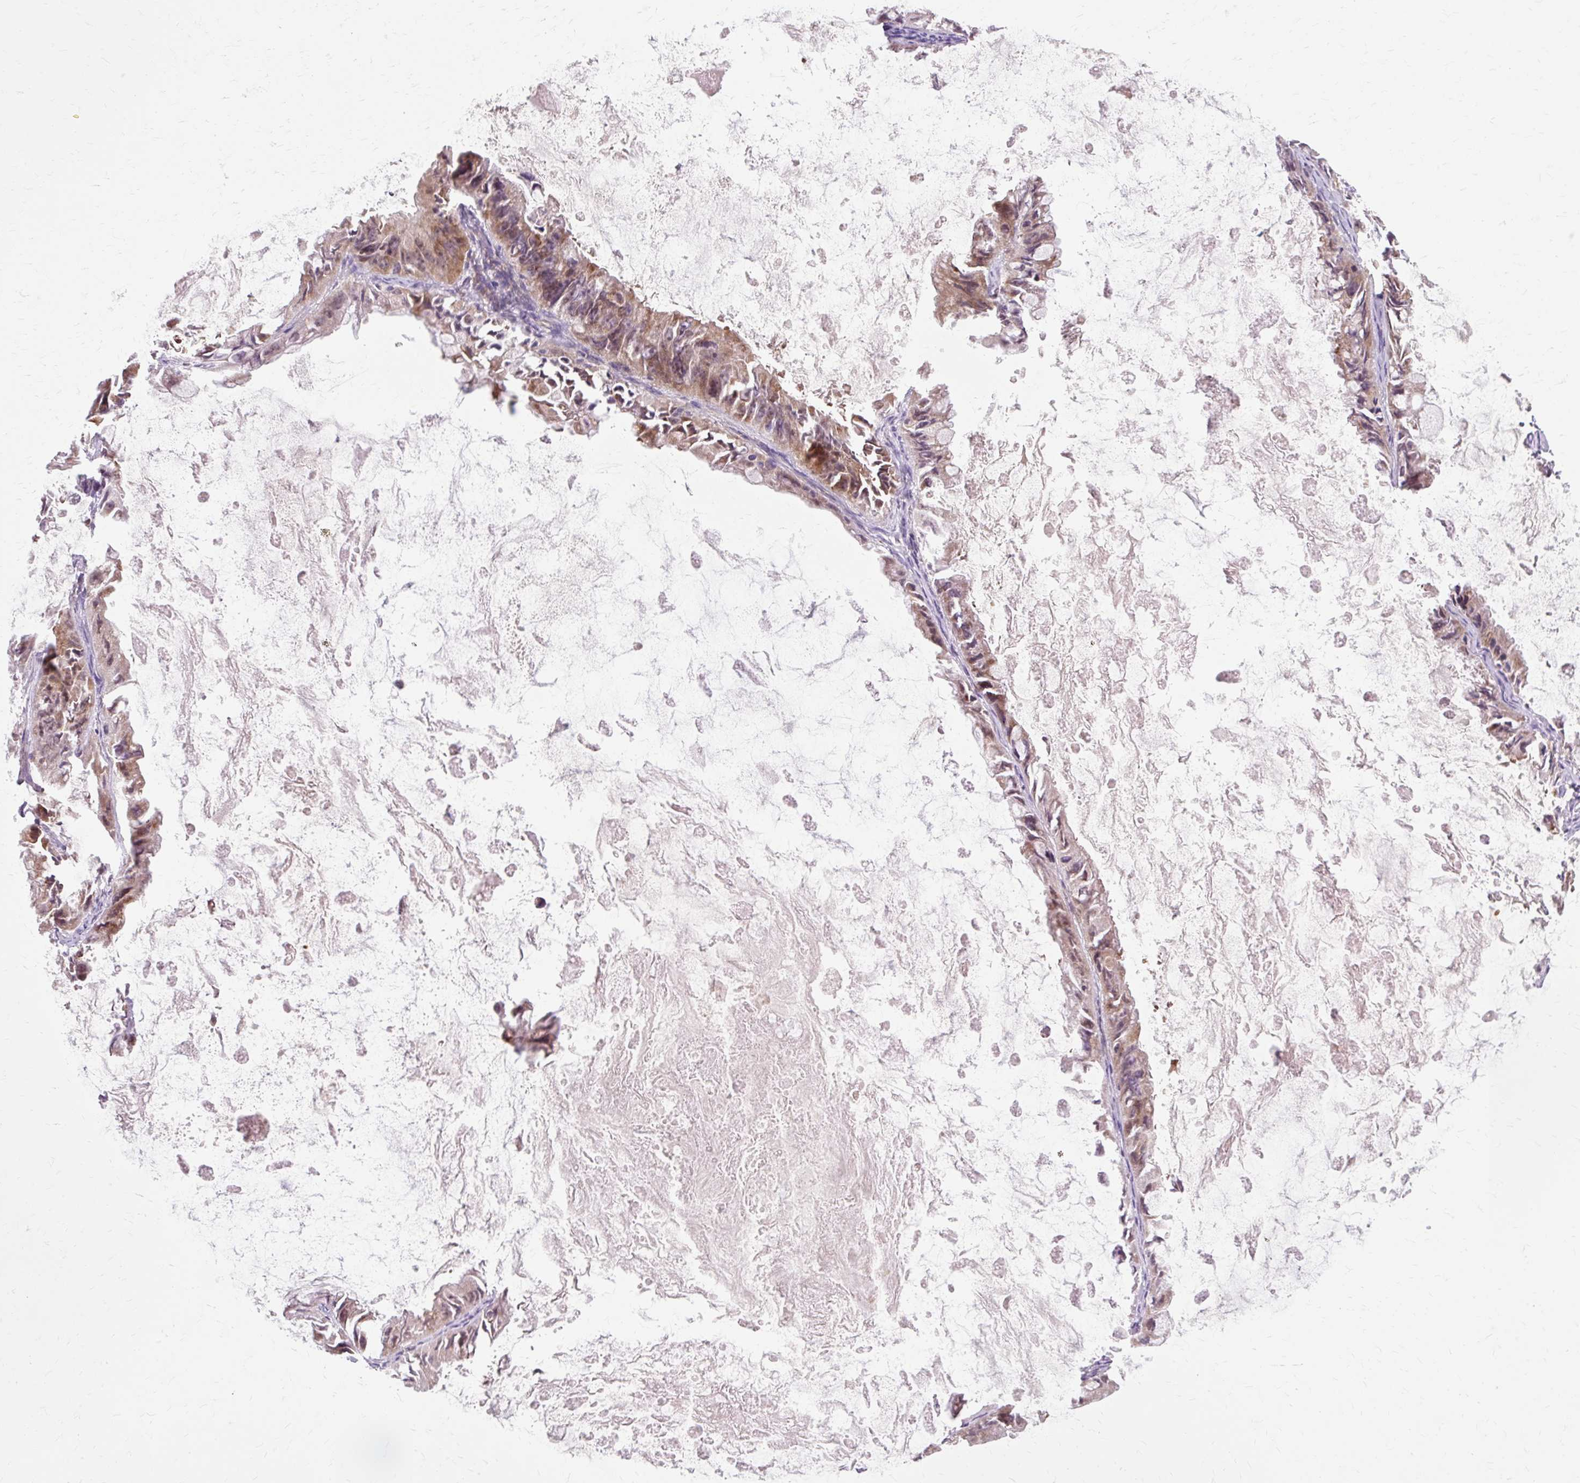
{"staining": {"intensity": "moderate", "quantity": ">75%", "location": "cytoplasmic/membranous"}, "tissue": "ovarian cancer", "cell_type": "Tumor cells", "image_type": "cancer", "snomed": [{"axis": "morphology", "description": "Cystadenocarcinoma, mucinous, NOS"}, {"axis": "topography", "description": "Ovary"}], "caption": "Moderate cytoplasmic/membranous staining is appreciated in approximately >75% of tumor cells in ovarian cancer. (brown staining indicates protein expression, while blue staining denotes nuclei).", "gene": "GEMIN2", "patient": {"sex": "female", "age": 61}}